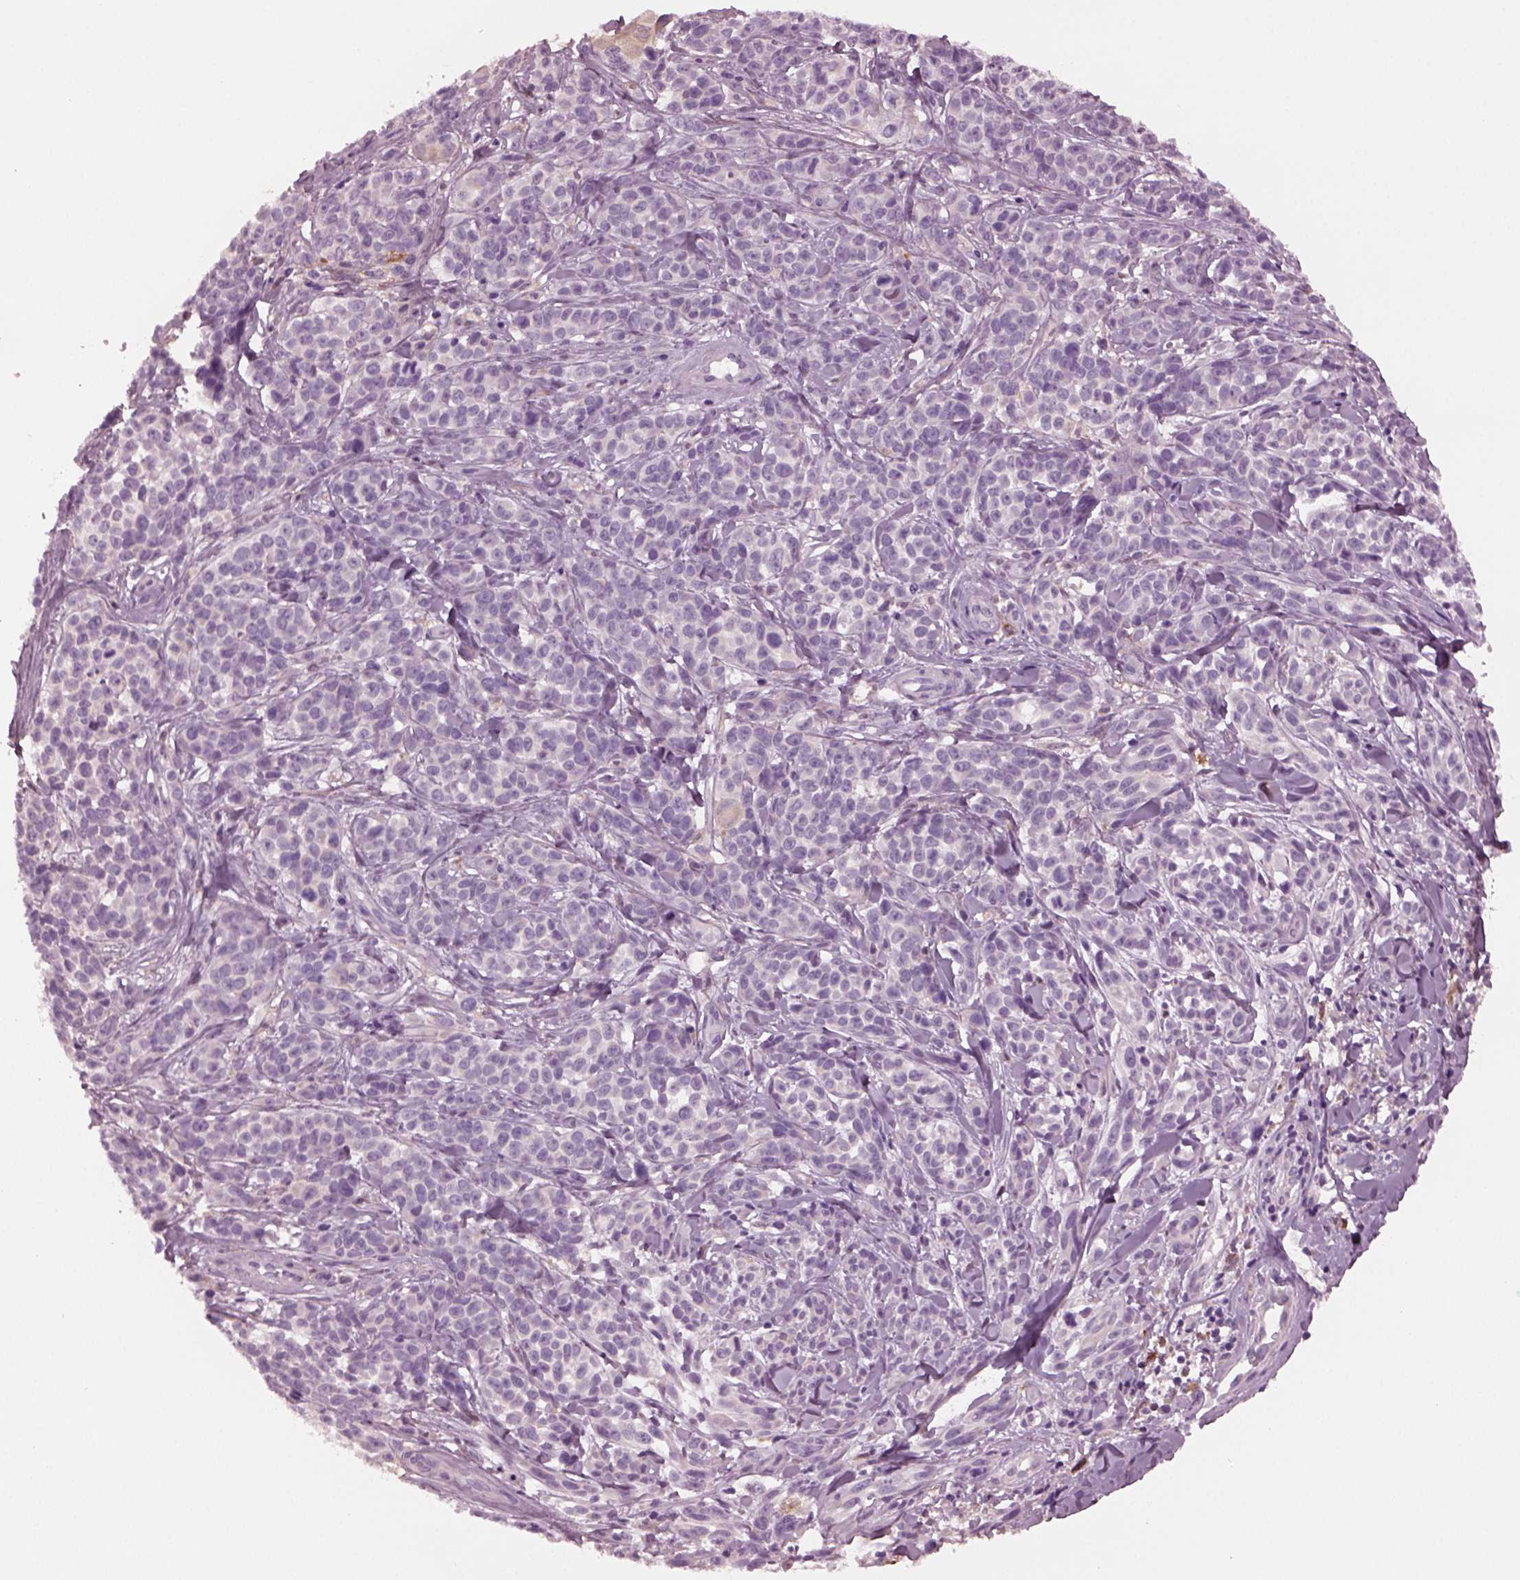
{"staining": {"intensity": "negative", "quantity": "none", "location": "none"}, "tissue": "melanoma", "cell_type": "Tumor cells", "image_type": "cancer", "snomed": [{"axis": "morphology", "description": "Malignant melanoma, NOS"}, {"axis": "topography", "description": "Skin"}], "caption": "There is no significant positivity in tumor cells of melanoma.", "gene": "SHTN1", "patient": {"sex": "female", "age": 88}}